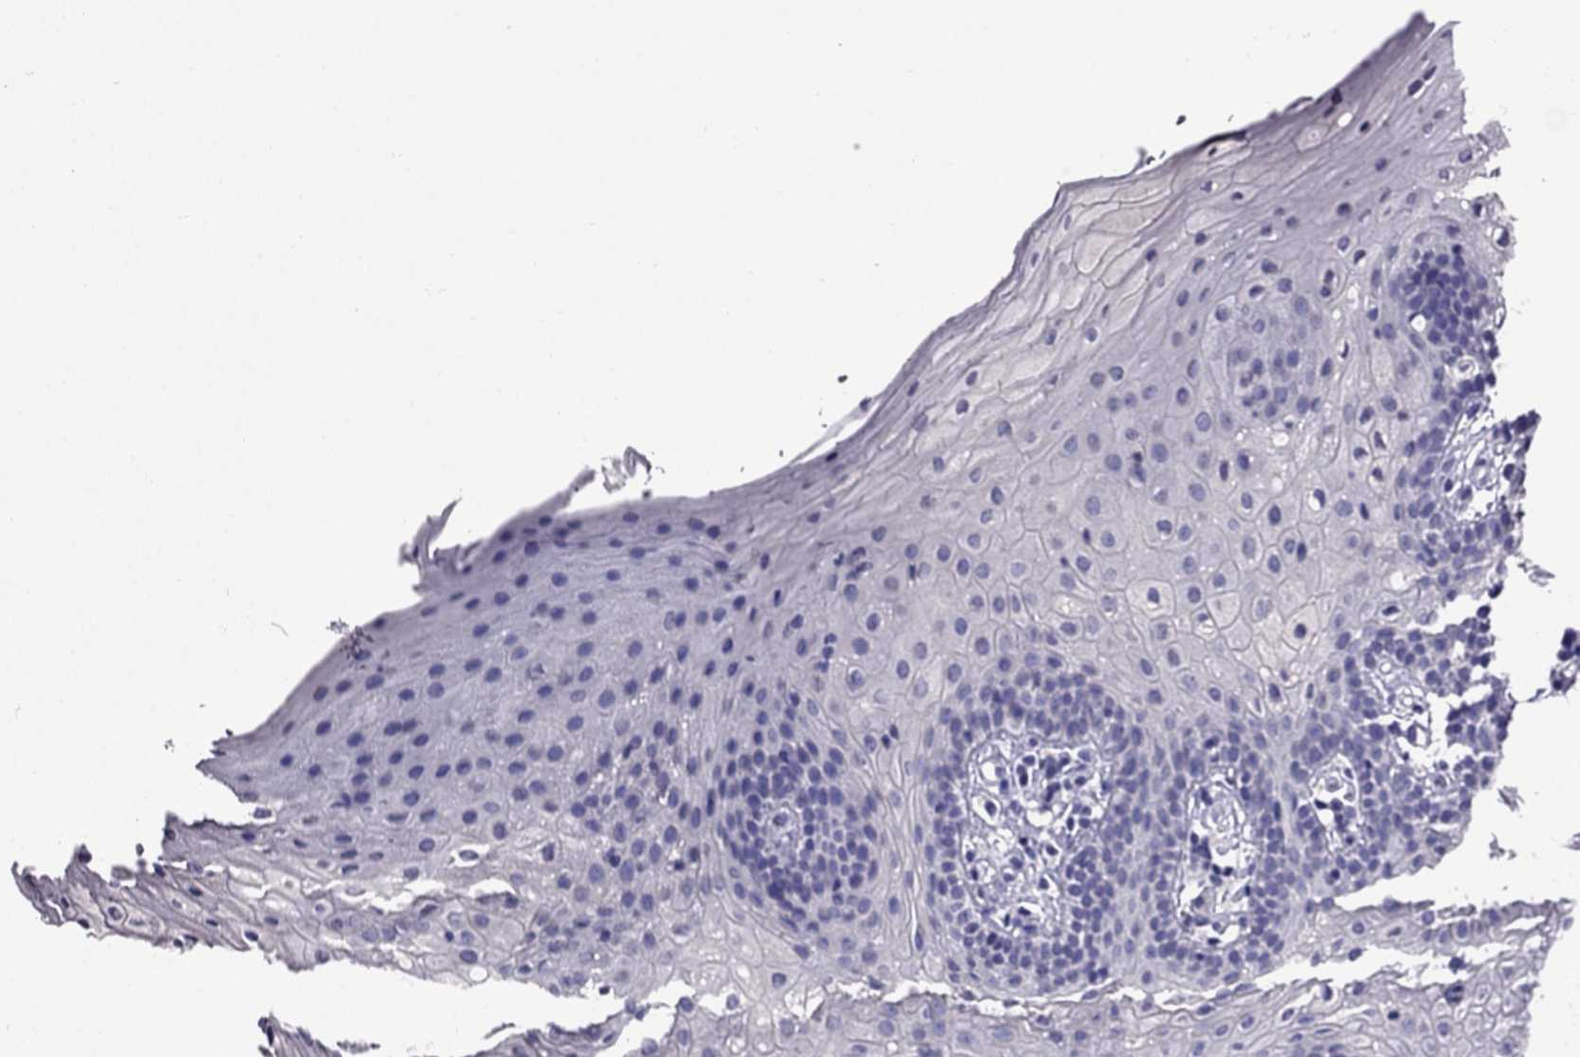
{"staining": {"intensity": "negative", "quantity": "none", "location": "none"}, "tissue": "oral mucosa", "cell_type": "Squamous epithelial cells", "image_type": "normal", "snomed": [{"axis": "morphology", "description": "Normal tissue, NOS"}, {"axis": "topography", "description": "Oral tissue"}, {"axis": "topography", "description": "Tounge, NOS"}], "caption": "Oral mucosa stained for a protein using immunohistochemistry reveals no staining squamous epithelial cells.", "gene": "DNAH17", "patient": {"sex": "female", "age": 83}}